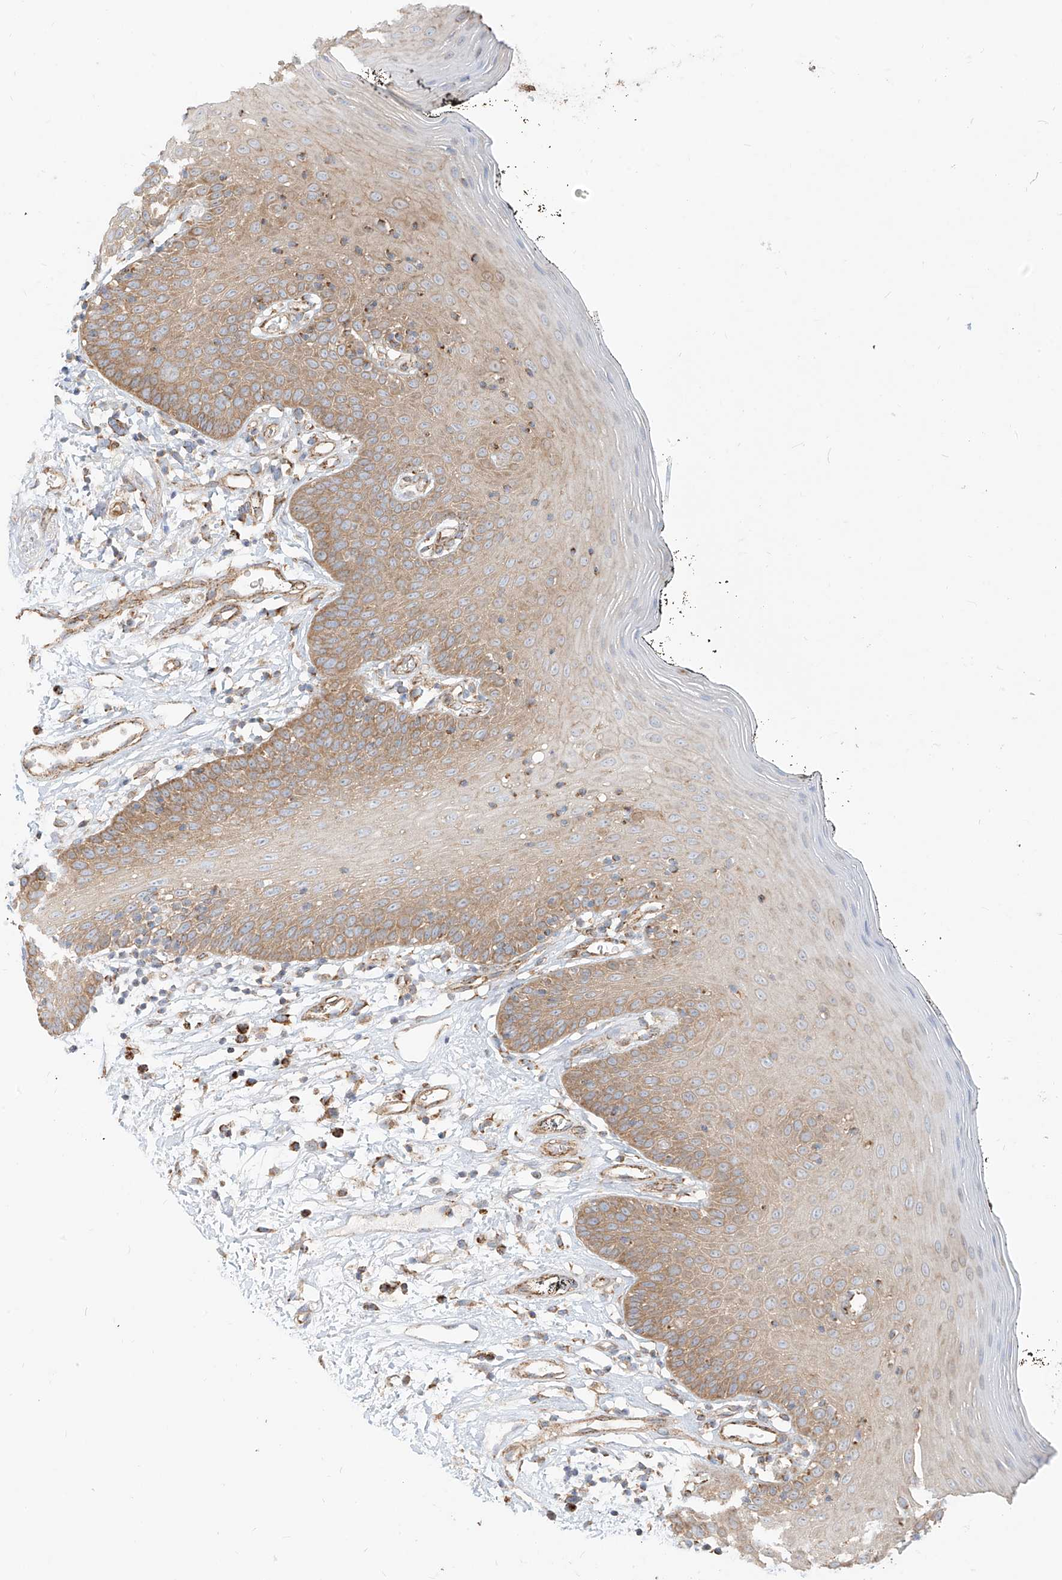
{"staining": {"intensity": "moderate", "quantity": "25%-75%", "location": "cytoplasmic/membranous"}, "tissue": "oral mucosa", "cell_type": "Squamous epithelial cells", "image_type": "normal", "snomed": [{"axis": "morphology", "description": "Normal tissue, NOS"}, {"axis": "topography", "description": "Oral tissue"}], "caption": "High-power microscopy captured an IHC histopathology image of unremarkable oral mucosa, revealing moderate cytoplasmic/membranous positivity in about 25%-75% of squamous epithelial cells. (Brightfield microscopy of DAB IHC at high magnification).", "gene": "PLCL1", "patient": {"sex": "male", "age": 74}}